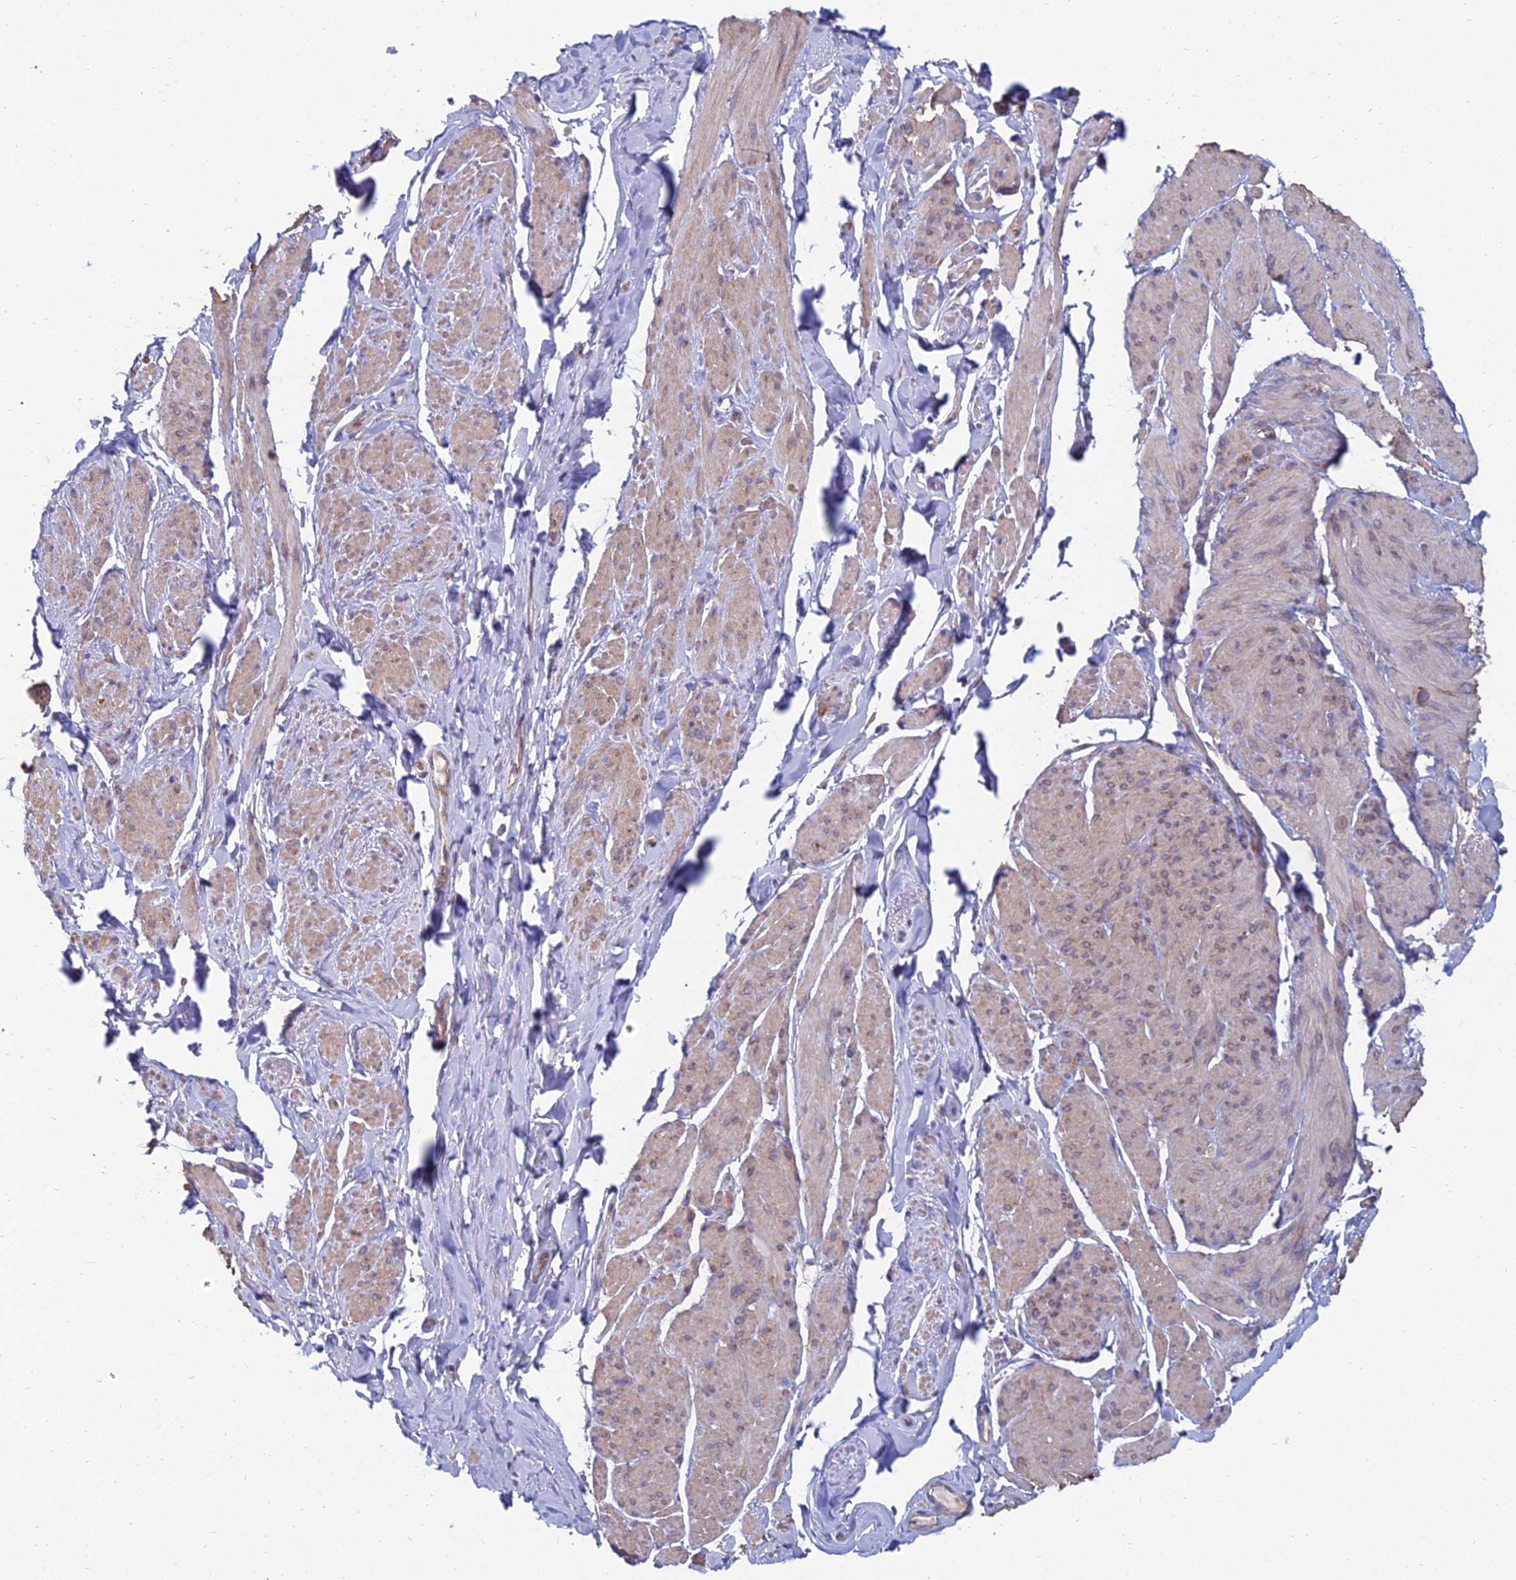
{"staining": {"intensity": "moderate", "quantity": "25%-75%", "location": "cytoplasmic/membranous"}, "tissue": "smooth muscle", "cell_type": "Smooth muscle cells", "image_type": "normal", "snomed": [{"axis": "morphology", "description": "Normal tissue, NOS"}, {"axis": "topography", "description": "Smooth muscle"}, {"axis": "topography", "description": "Peripheral nerve tissue"}], "caption": "Brown immunohistochemical staining in normal human smooth muscle shows moderate cytoplasmic/membranous expression in approximately 25%-75% of smooth muscle cells. The protein of interest is shown in brown color, while the nuclei are stained blue.", "gene": "TXLNA", "patient": {"sex": "male", "age": 69}}